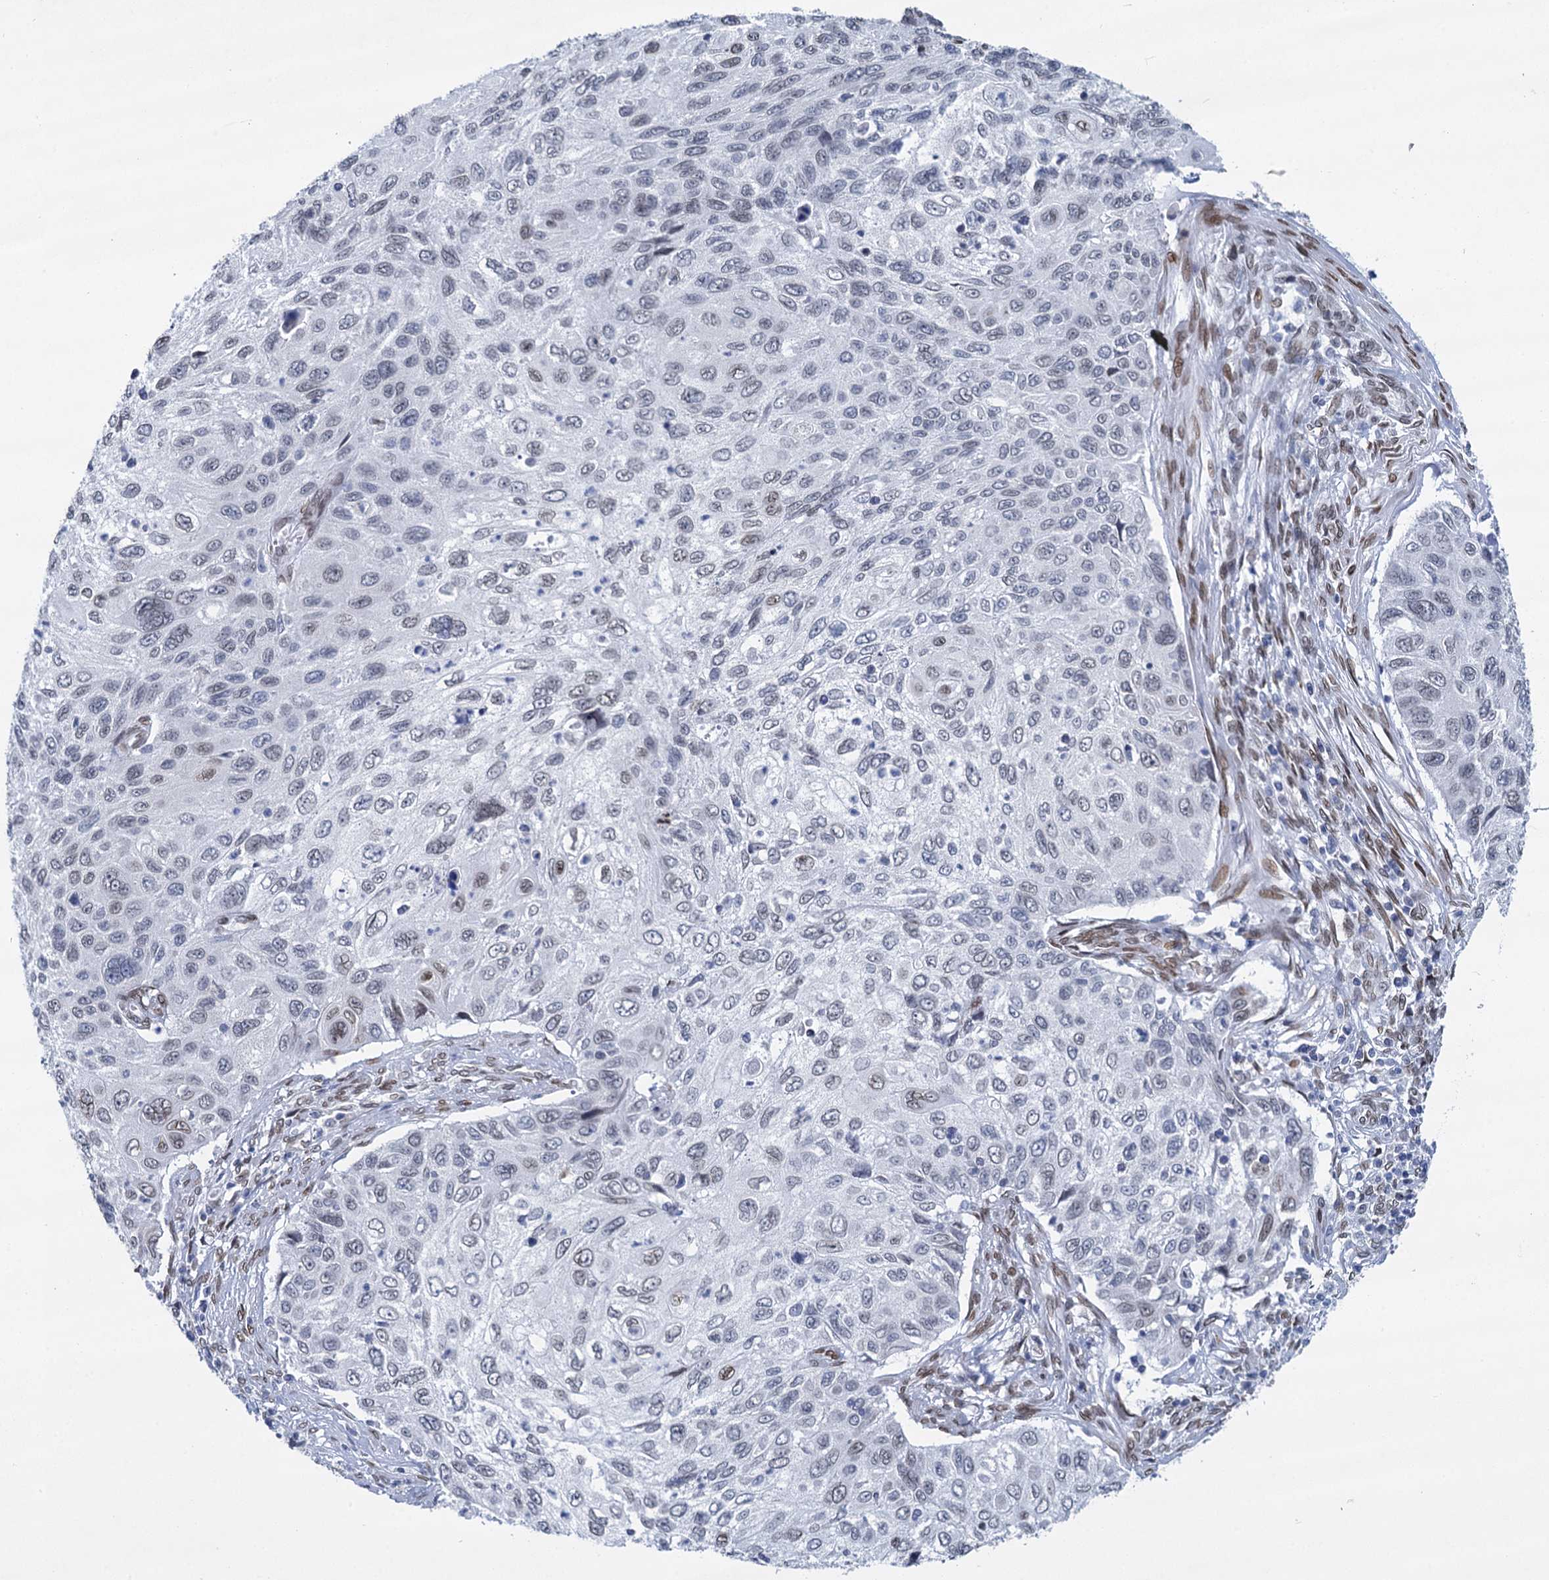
{"staining": {"intensity": "negative", "quantity": "none", "location": "none"}, "tissue": "cervical cancer", "cell_type": "Tumor cells", "image_type": "cancer", "snomed": [{"axis": "morphology", "description": "Squamous cell carcinoma, NOS"}, {"axis": "topography", "description": "Cervix"}], "caption": "DAB immunohistochemical staining of cervical cancer (squamous cell carcinoma) exhibits no significant positivity in tumor cells.", "gene": "PRSS35", "patient": {"sex": "female", "age": 70}}